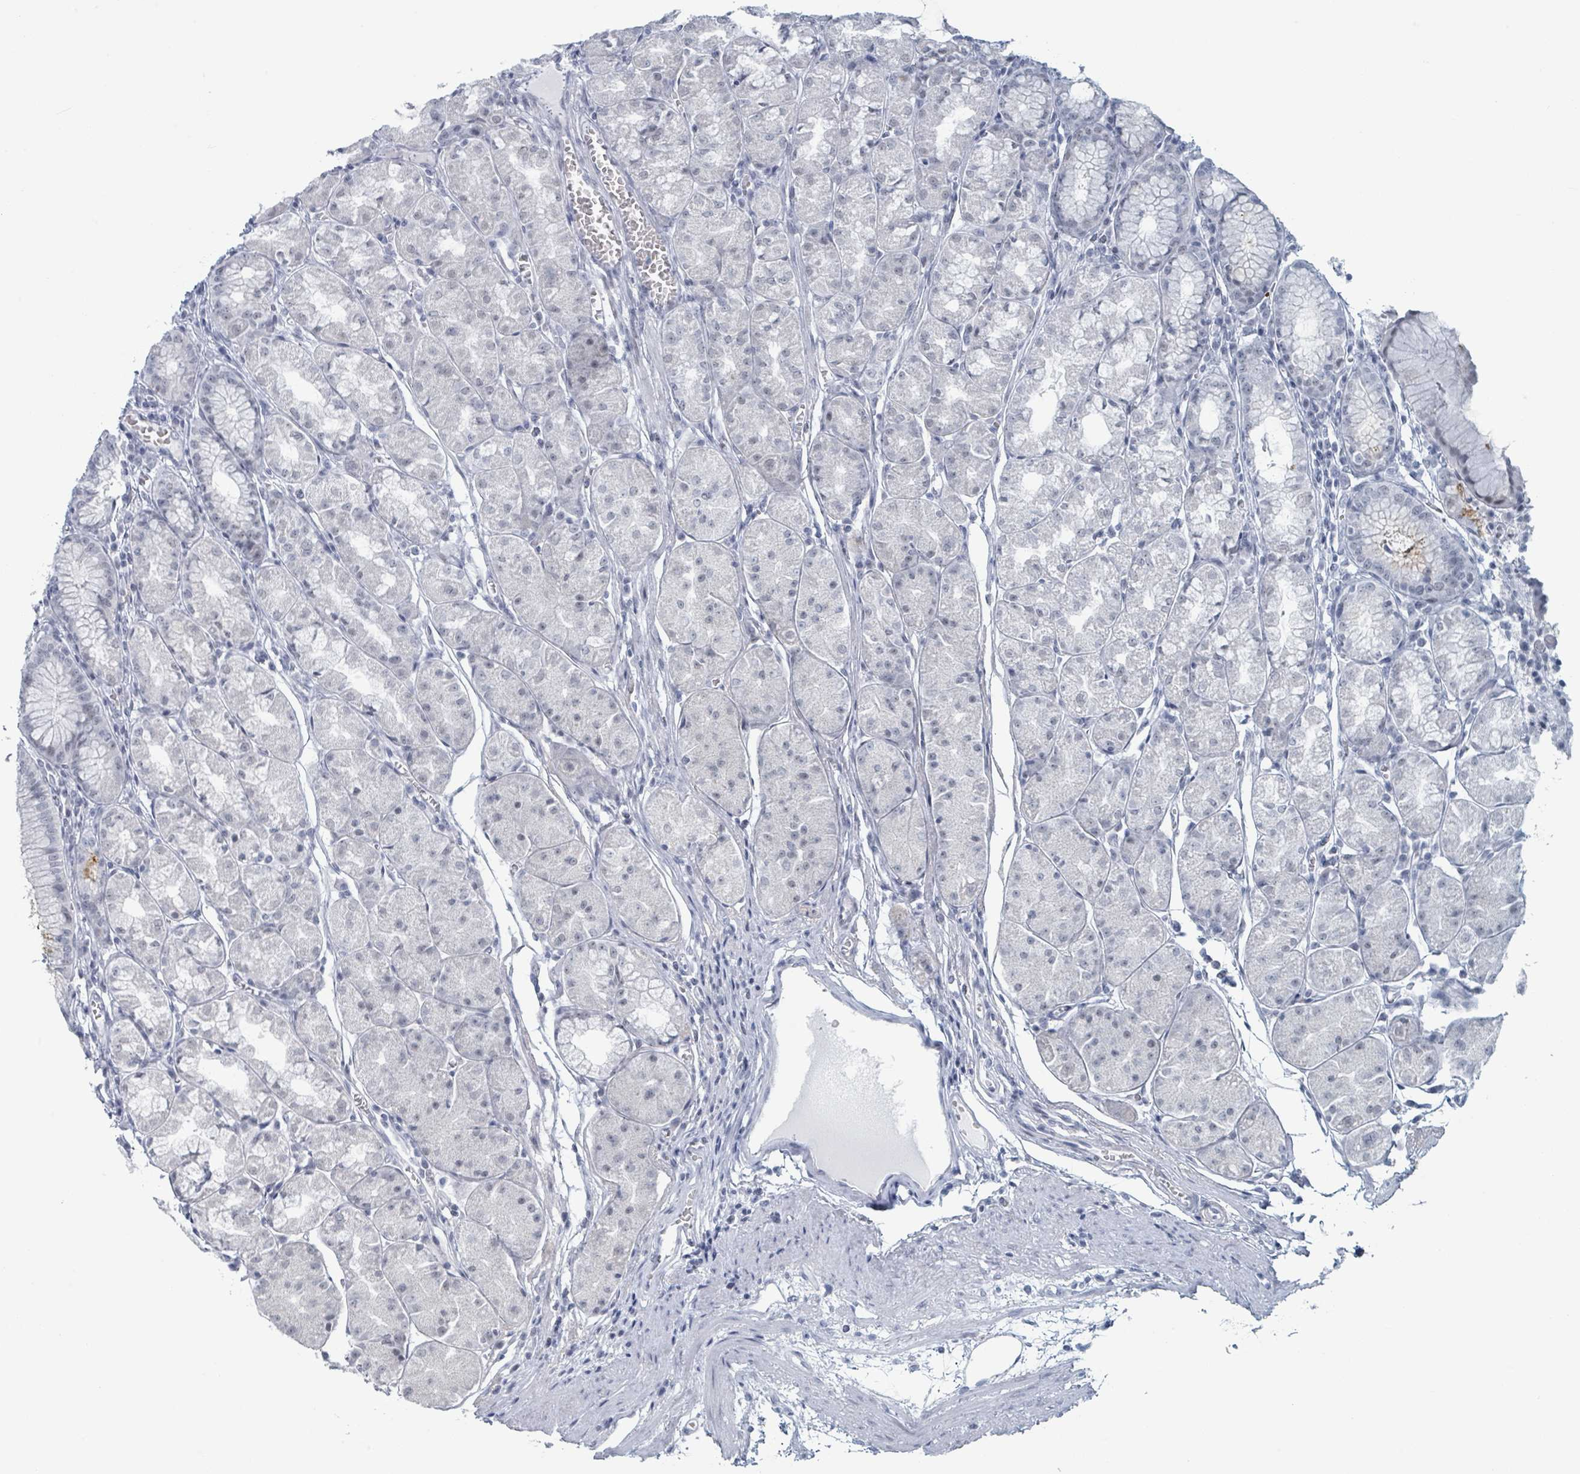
{"staining": {"intensity": "moderate", "quantity": "<25%", "location": "cytoplasmic/membranous,nuclear"}, "tissue": "stomach", "cell_type": "Glandular cells", "image_type": "normal", "snomed": [{"axis": "morphology", "description": "Normal tissue, NOS"}, {"axis": "topography", "description": "Stomach"}], "caption": "Protein expression by immunohistochemistry displays moderate cytoplasmic/membranous,nuclear expression in about <25% of glandular cells in benign stomach.", "gene": "GPR15LG", "patient": {"sex": "male", "age": 55}}